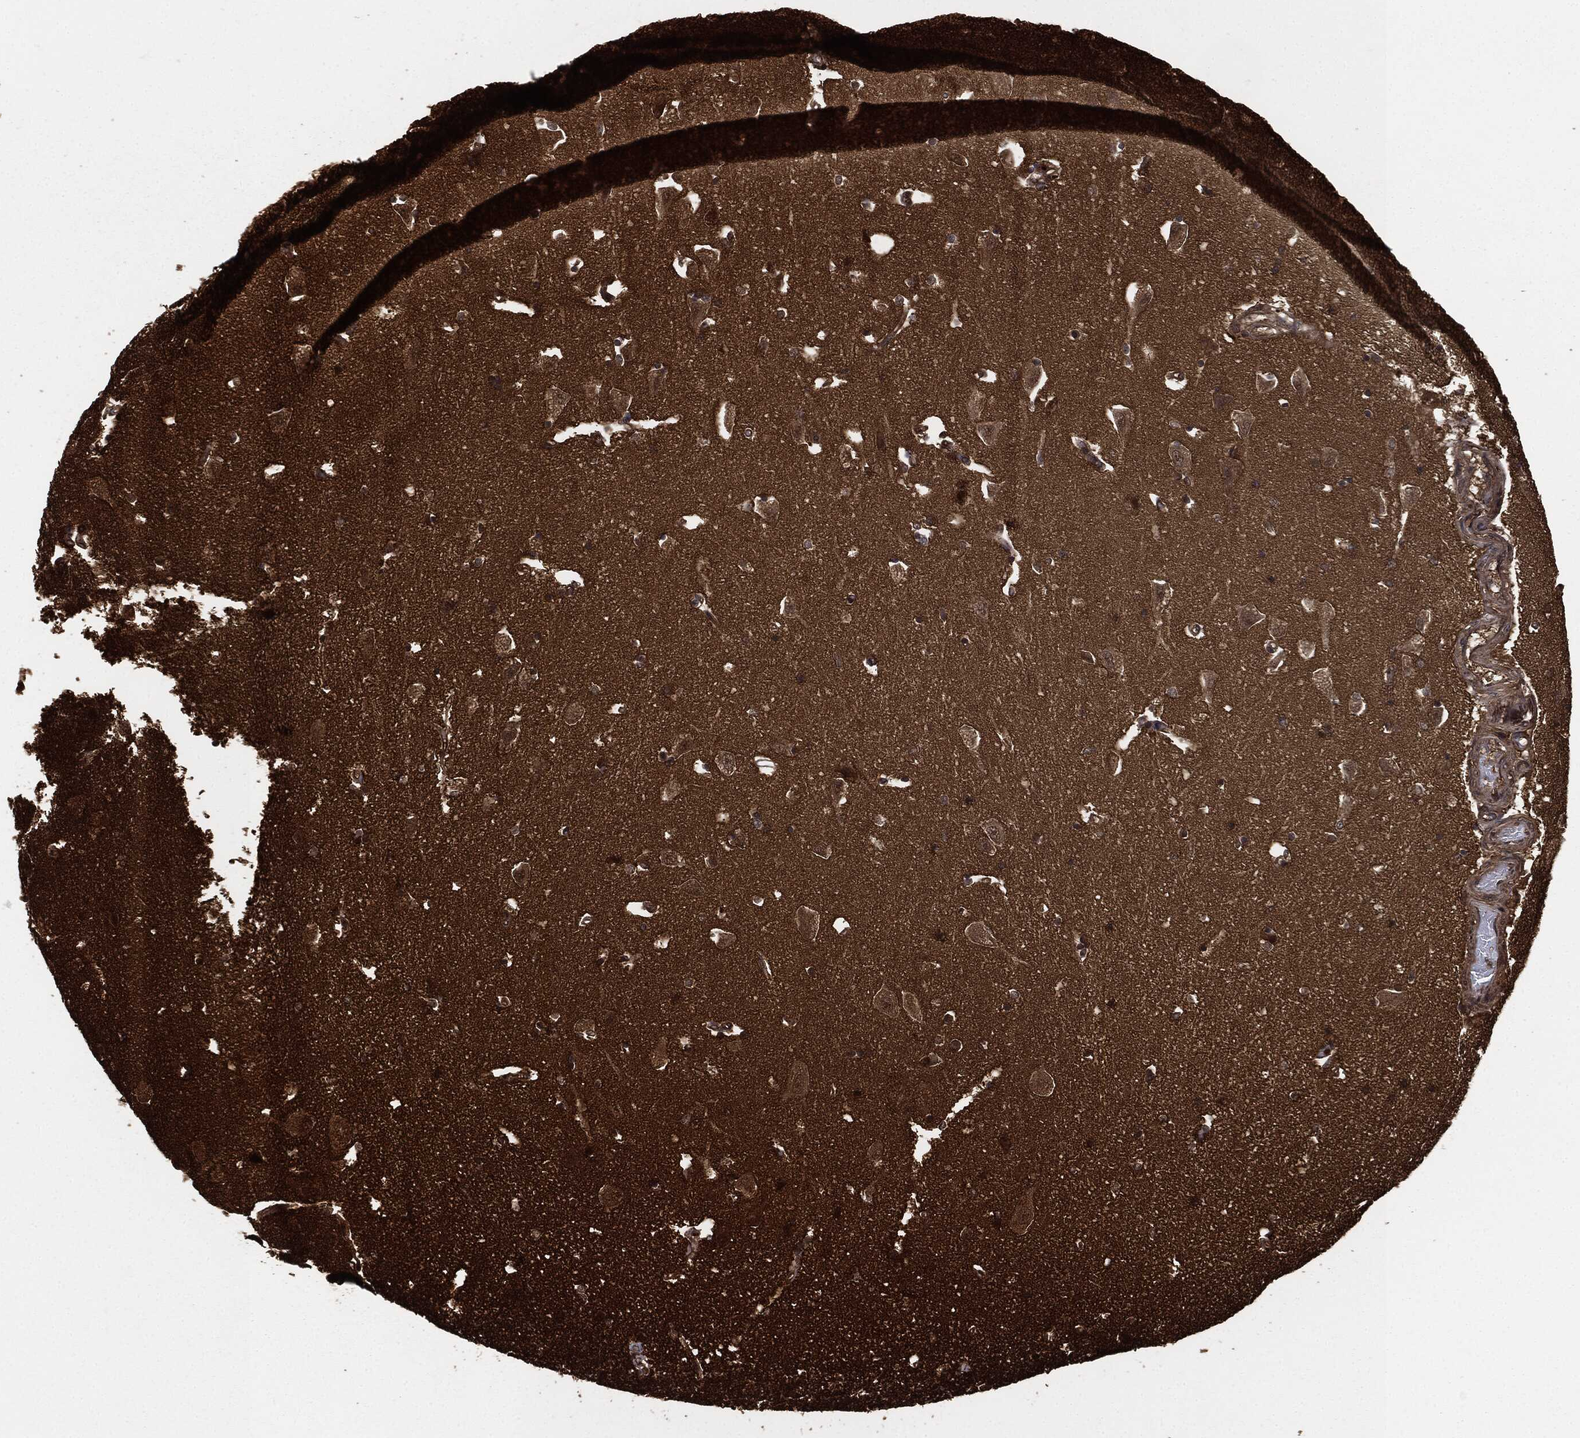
{"staining": {"intensity": "negative", "quantity": "none", "location": "none"}, "tissue": "hippocampus", "cell_type": "Glial cells", "image_type": "normal", "snomed": [{"axis": "morphology", "description": "Normal tissue, NOS"}, {"axis": "topography", "description": "Lateral ventricle wall"}, {"axis": "topography", "description": "Hippocampus"}], "caption": "DAB (3,3'-diaminobenzidine) immunohistochemical staining of normal hippocampus reveals no significant positivity in glial cells.", "gene": "HRAS", "patient": {"sex": "female", "age": 63}}